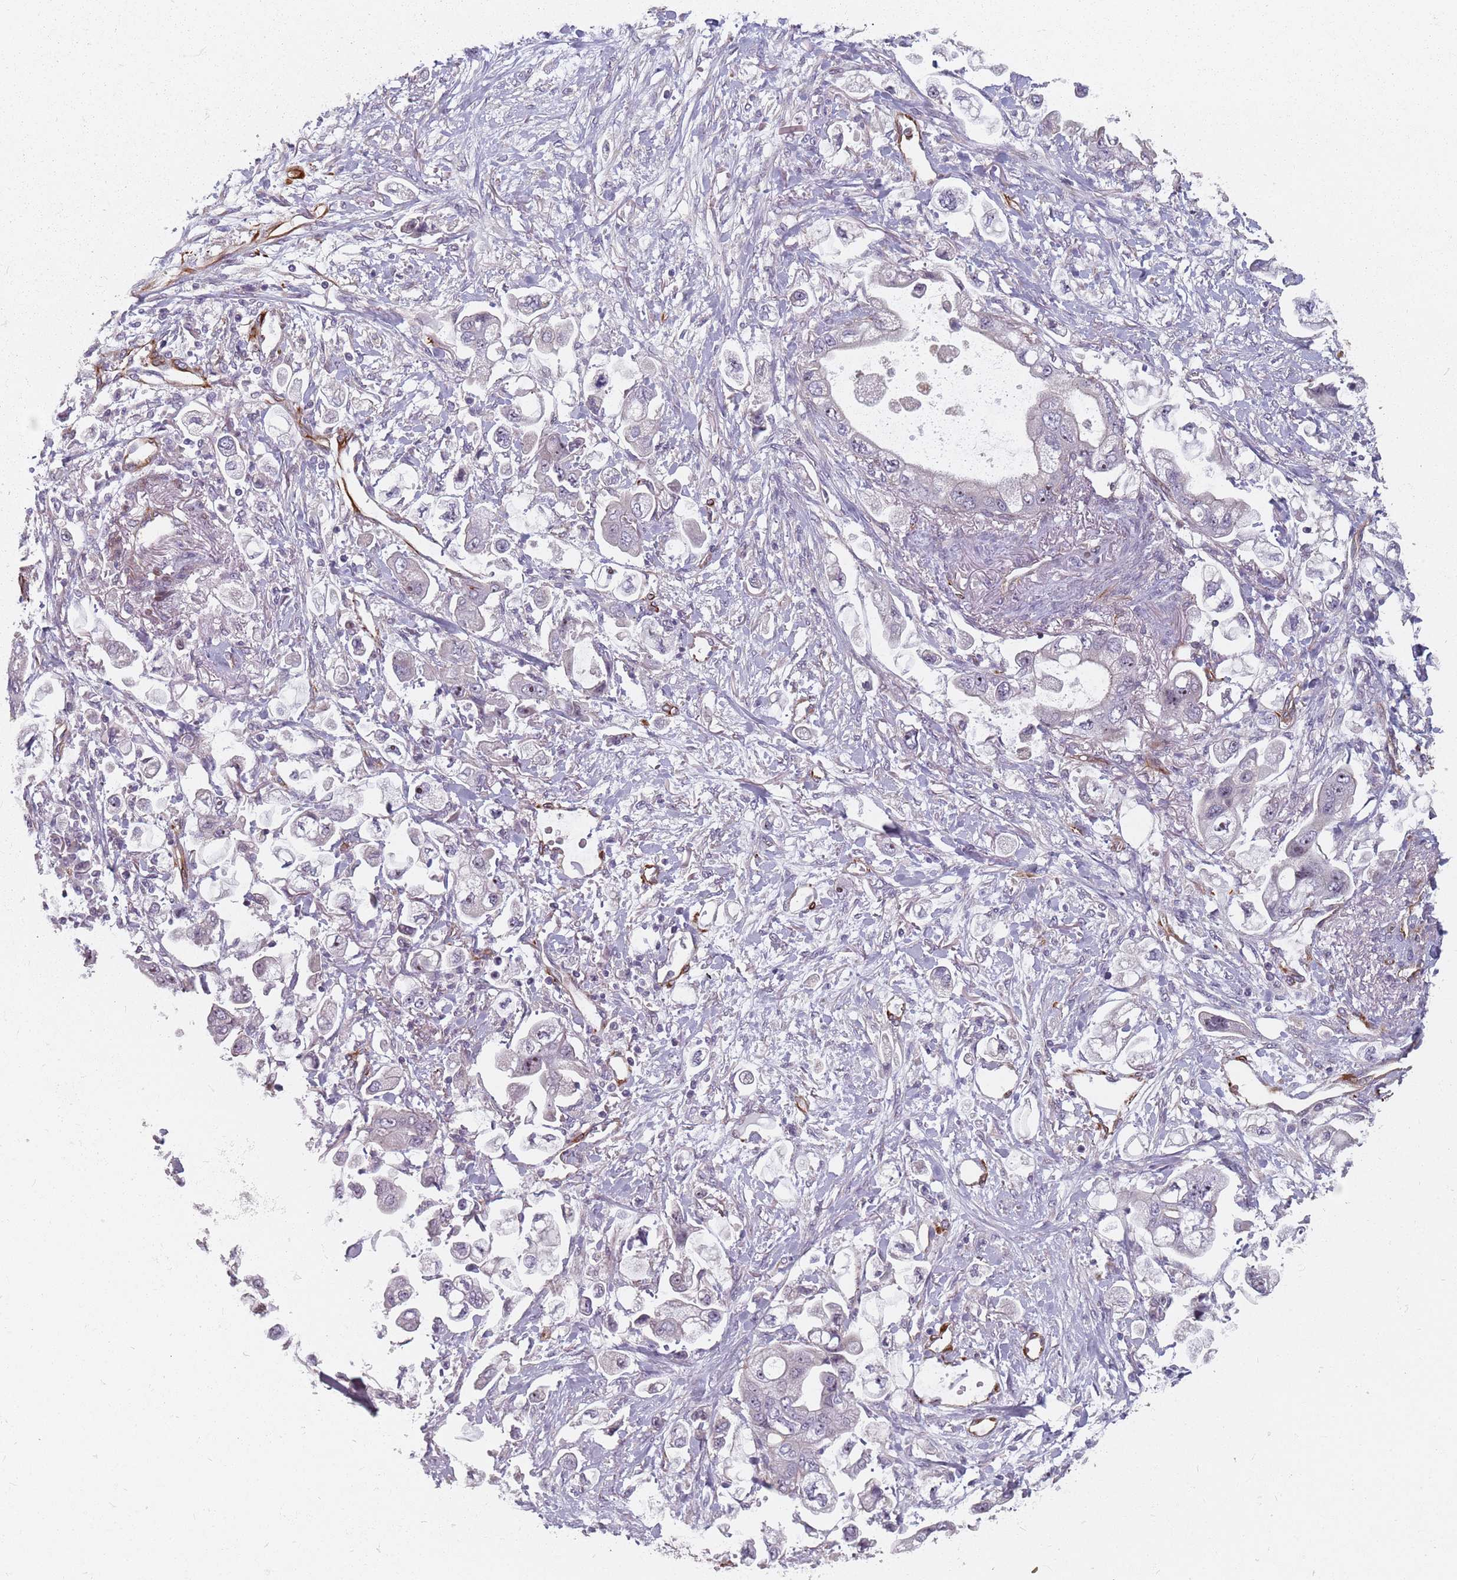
{"staining": {"intensity": "negative", "quantity": "none", "location": "none"}, "tissue": "stomach cancer", "cell_type": "Tumor cells", "image_type": "cancer", "snomed": [{"axis": "morphology", "description": "Adenocarcinoma, NOS"}, {"axis": "topography", "description": "Stomach"}], "caption": "Image shows no significant protein staining in tumor cells of stomach adenocarcinoma.", "gene": "GAS2L3", "patient": {"sex": "male", "age": 62}}